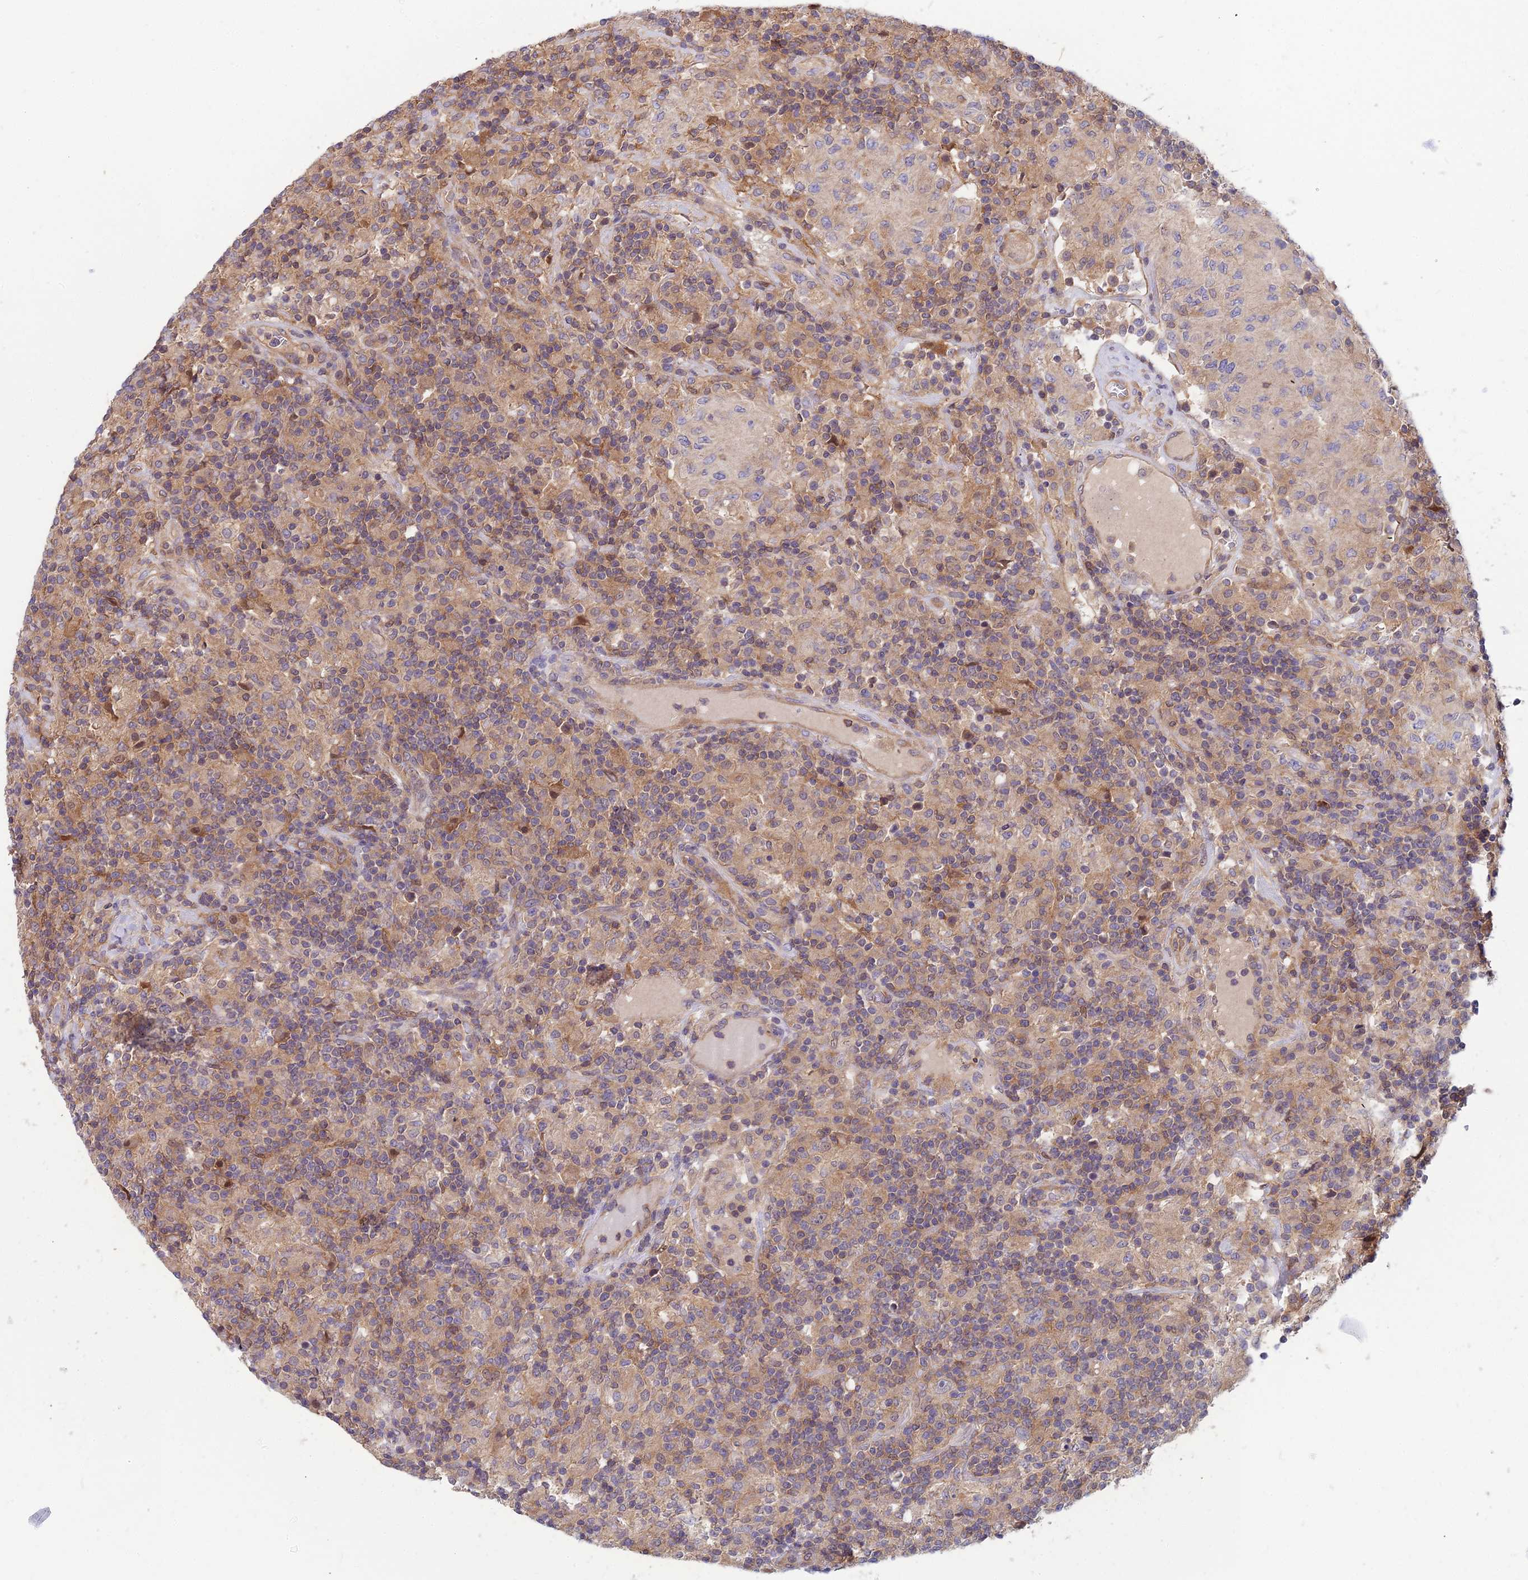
{"staining": {"intensity": "negative", "quantity": "none", "location": "none"}, "tissue": "lymphoma", "cell_type": "Tumor cells", "image_type": "cancer", "snomed": [{"axis": "morphology", "description": "Hodgkin's disease, NOS"}, {"axis": "topography", "description": "Lymph node"}], "caption": "Immunohistochemistry of human Hodgkin's disease exhibits no expression in tumor cells. (Stains: DAB immunohistochemistry (IHC) with hematoxylin counter stain, Microscopy: brightfield microscopy at high magnification).", "gene": "MVD", "patient": {"sex": "male", "age": 70}}